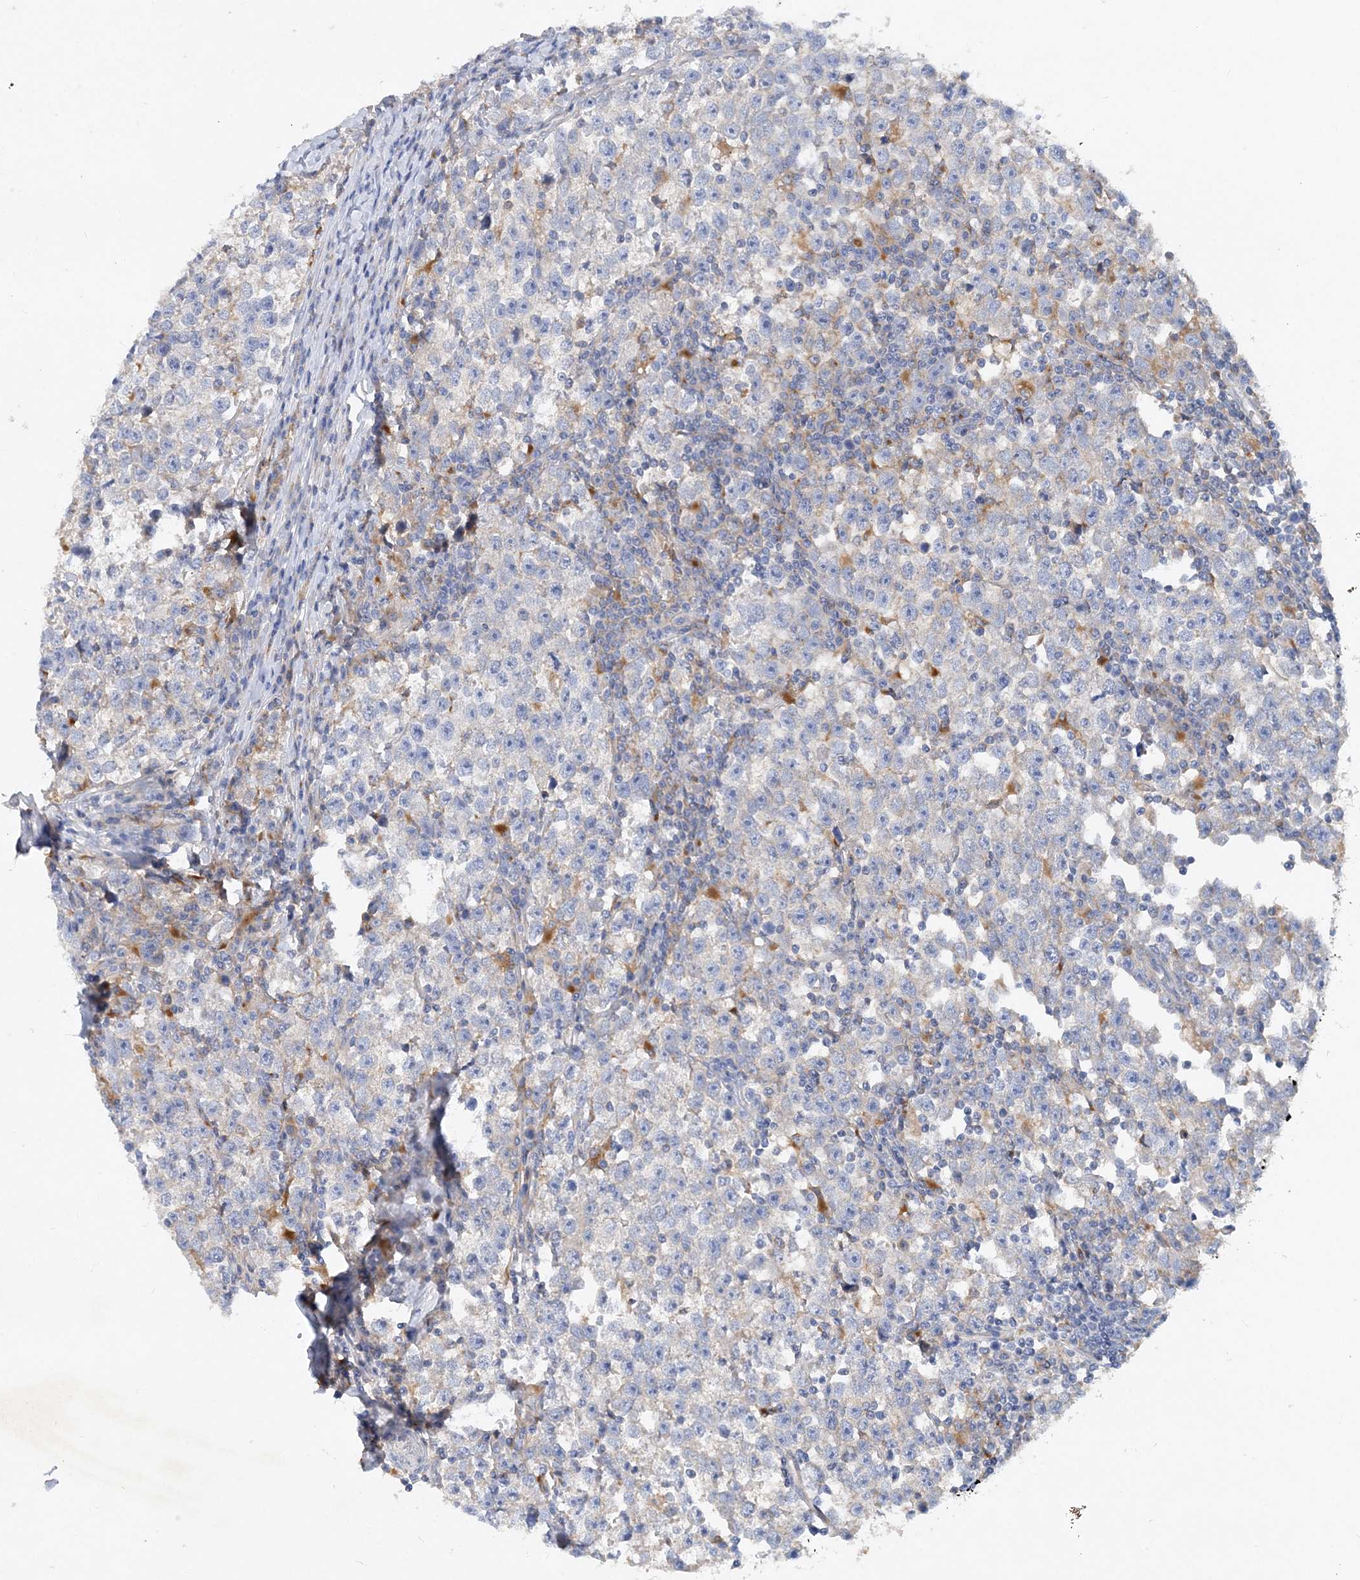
{"staining": {"intensity": "negative", "quantity": "none", "location": "none"}, "tissue": "testis cancer", "cell_type": "Tumor cells", "image_type": "cancer", "snomed": [{"axis": "morphology", "description": "Normal tissue, NOS"}, {"axis": "morphology", "description": "Seminoma, NOS"}, {"axis": "topography", "description": "Testis"}], "caption": "Immunohistochemical staining of testis seminoma exhibits no significant expression in tumor cells. Nuclei are stained in blue.", "gene": "GRINA", "patient": {"sex": "male", "age": 43}}